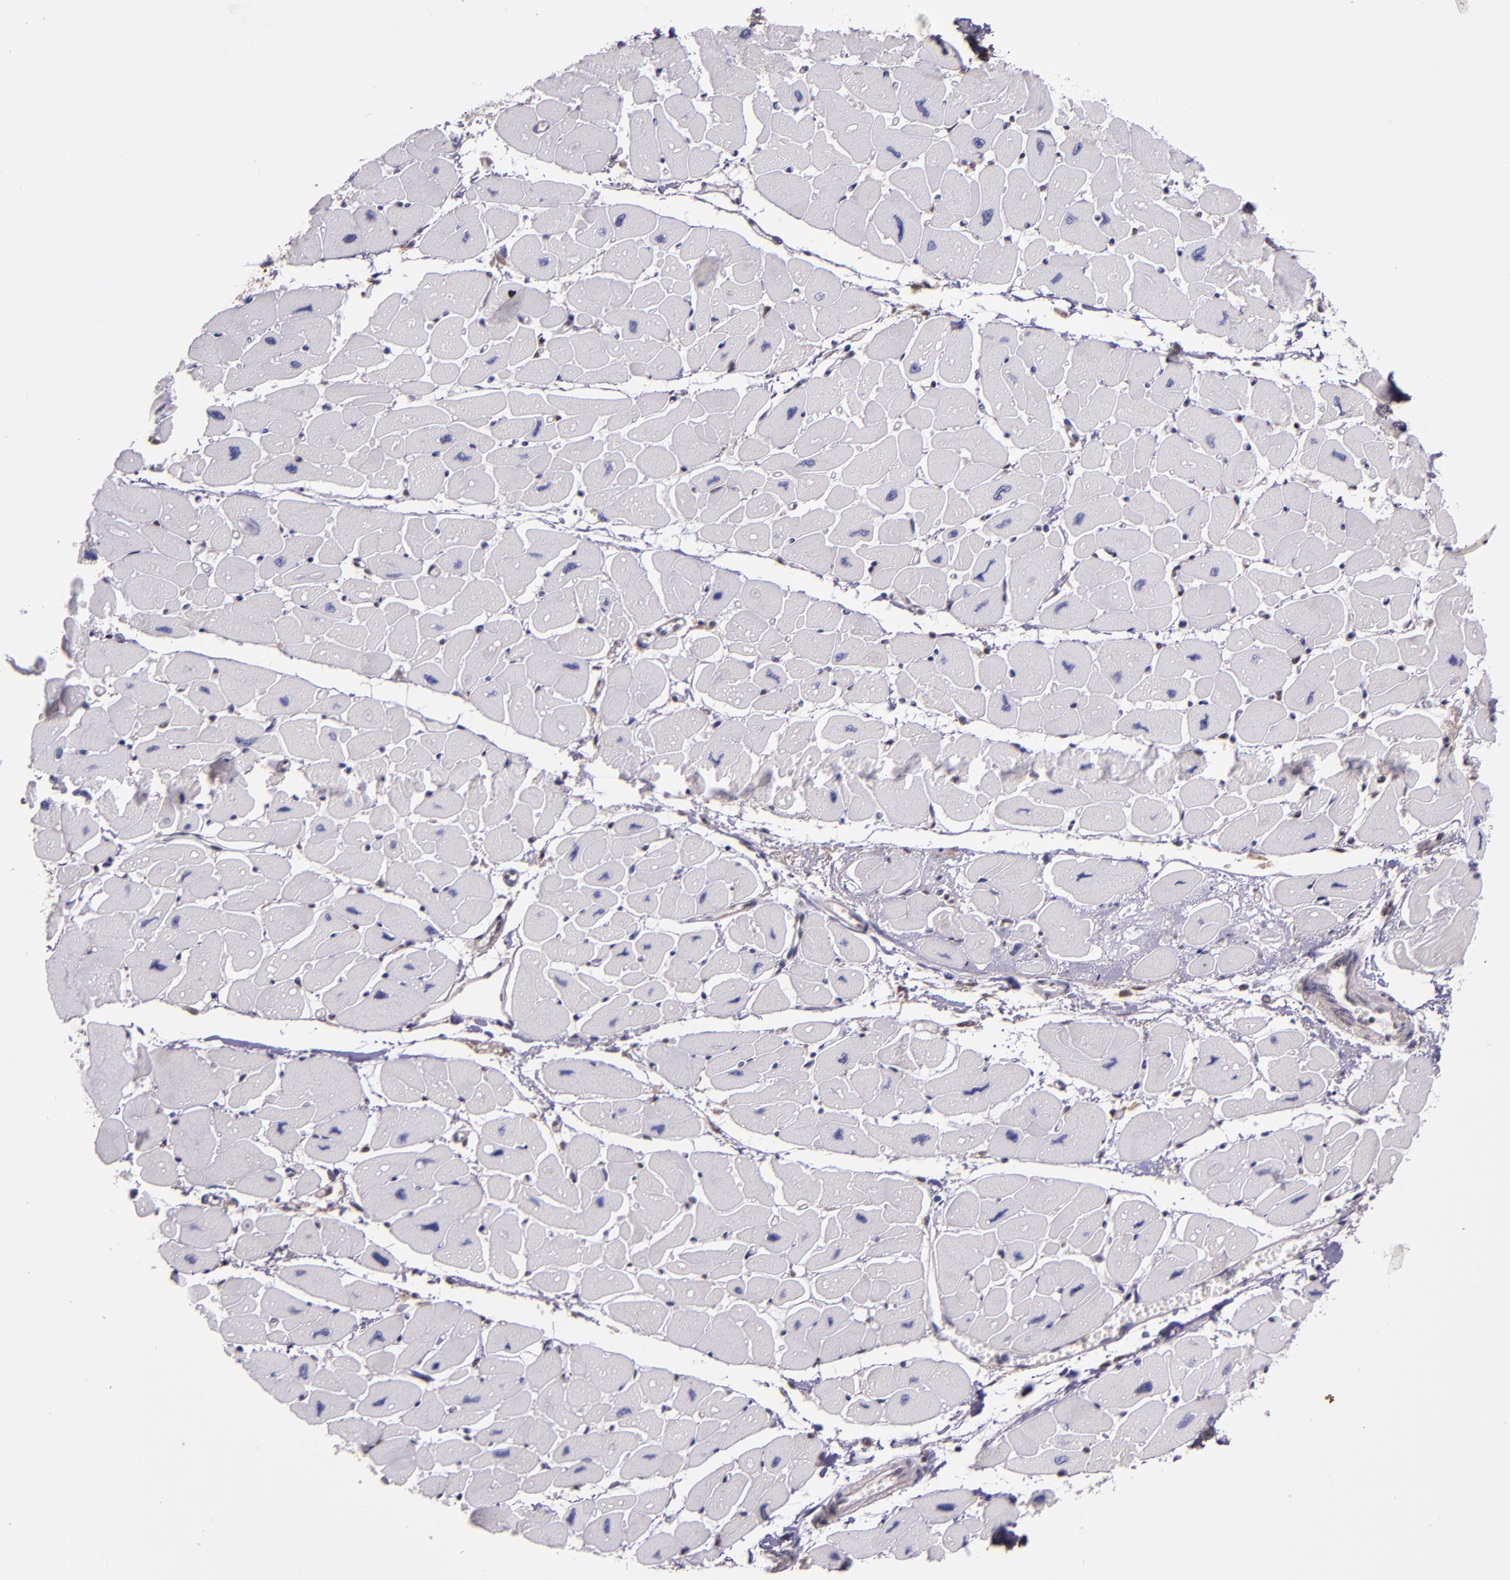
{"staining": {"intensity": "negative", "quantity": "none", "location": "none"}, "tissue": "heart muscle", "cell_type": "Cardiomyocytes", "image_type": "normal", "snomed": [{"axis": "morphology", "description": "Normal tissue, NOS"}, {"axis": "topography", "description": "Heart"}], "caption": "The immunohistochemistry (IHC) micrograph has no significant expression in cardiomyocytes of heart muscle.", "gene": "STAT6", "patient": {"sex": "female", "age": 54}}